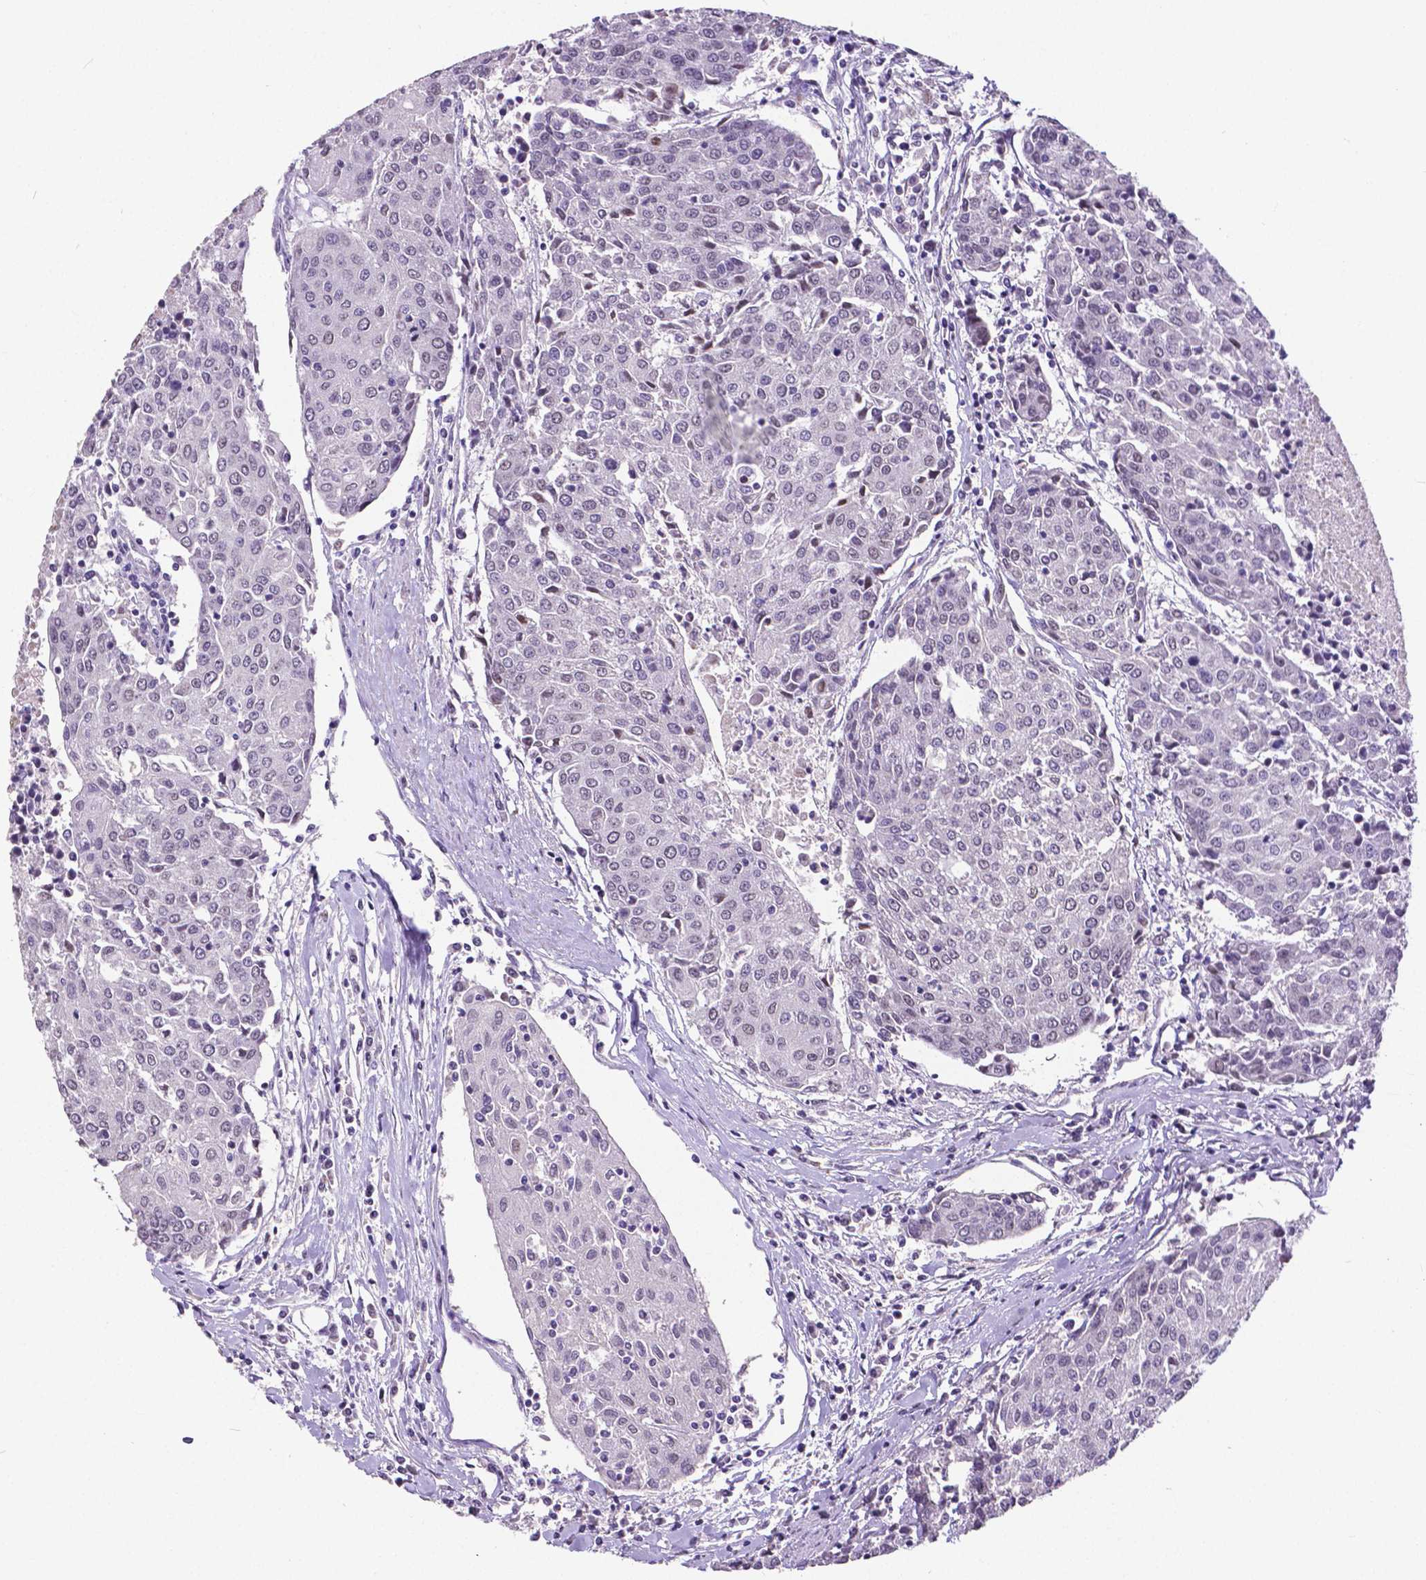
{"staining": {"intensity": "negative", "quantity": "none", "location": "none"}, "tissue": "urothelial cancer", "cell_type": "Tumor cells", "image_type": "cancer", "snomed": [{"axis": "morphology", "description": "Urothelial carcinoma, High grade"}, {"axis": "topography", "description": "Urinary bladder"}], "caption": "Immunohistochemistry (IHC) histopathology image of human high-grade urothelial carcinoma stained for a protein (brown), which displays no staining in tumor cells.", "gene": "ATRX", "patient": {"sex": "female", "age": 85}}